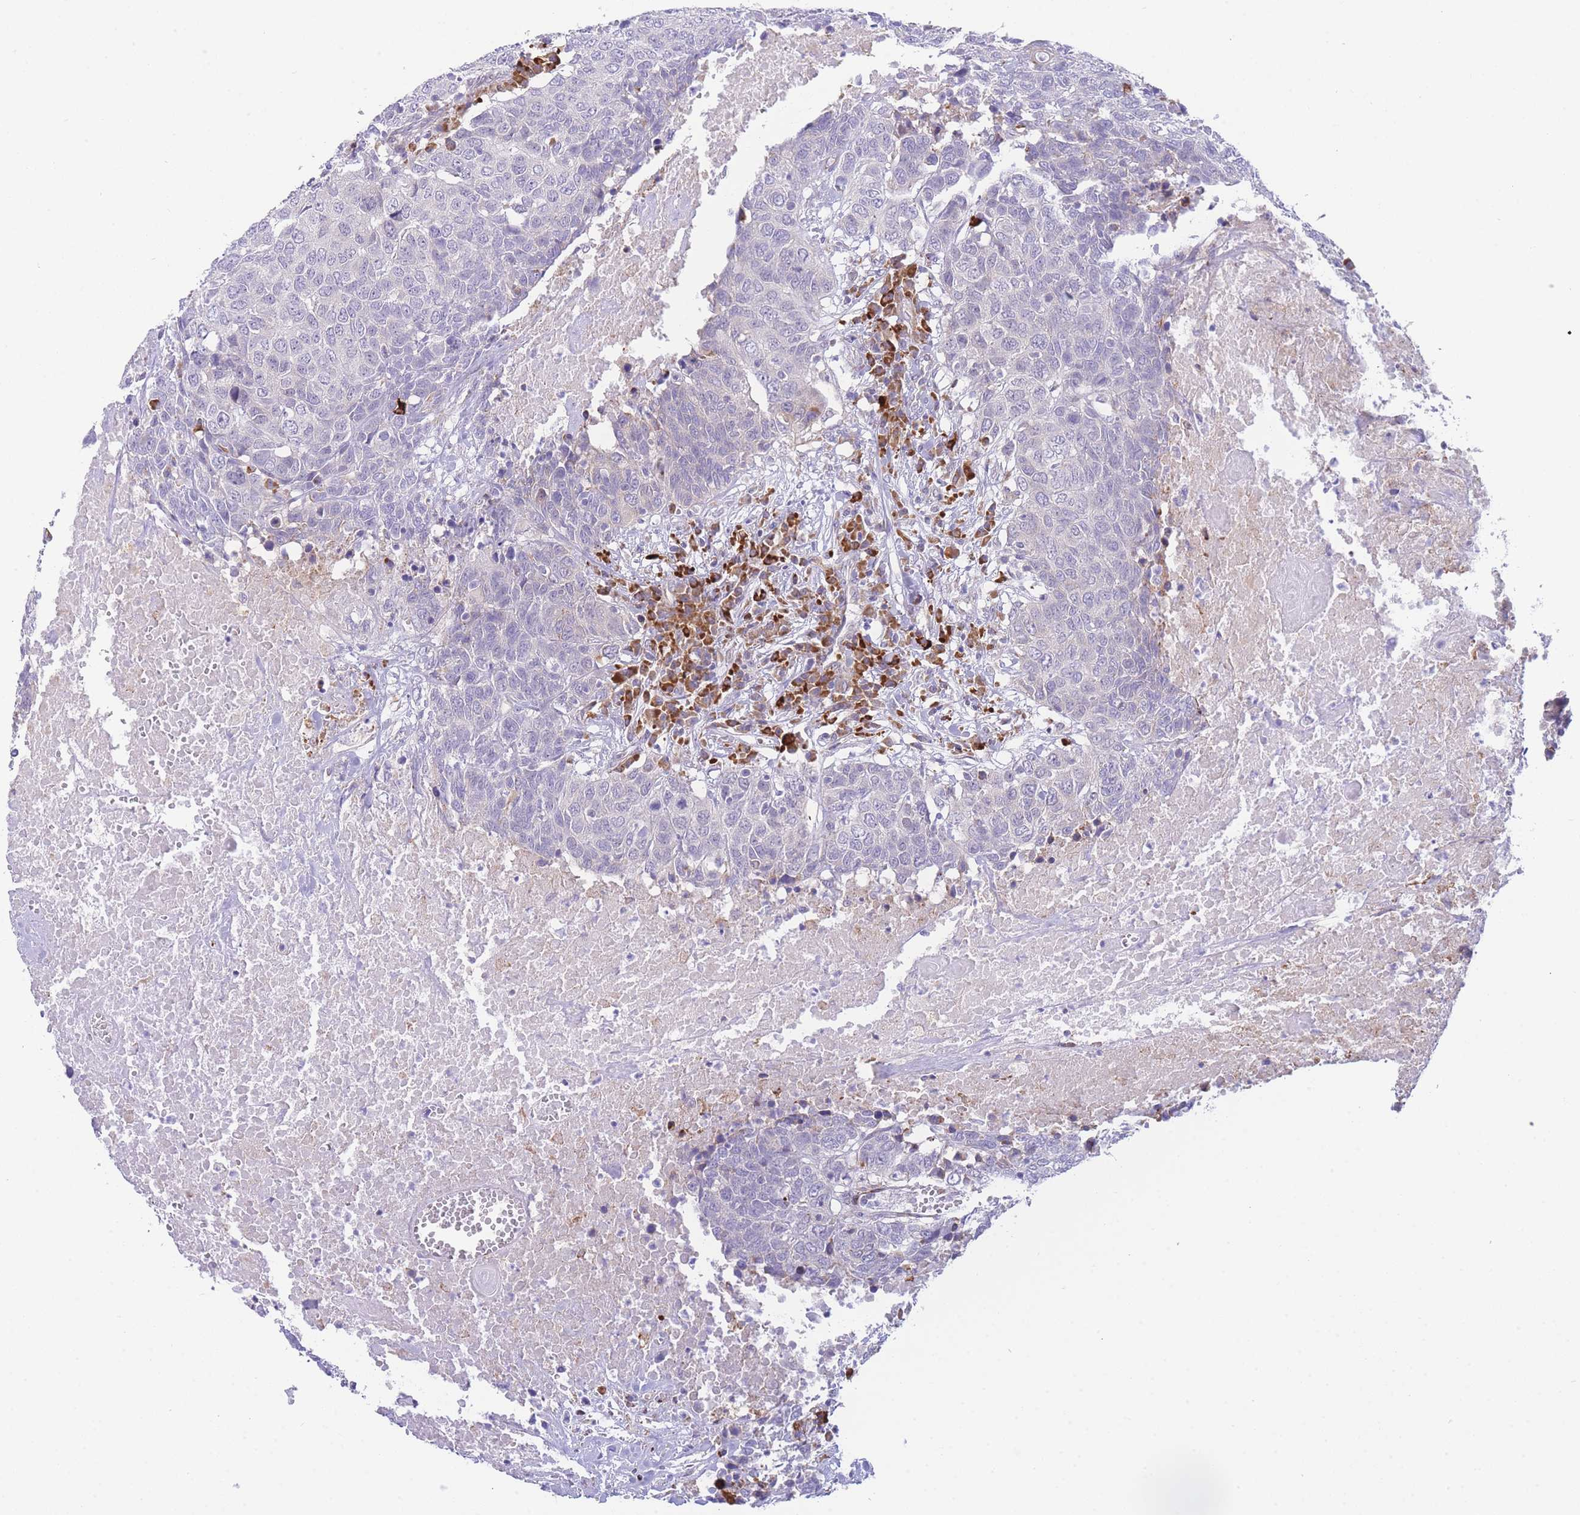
{"staining": {"intensity": "negative", "quantity": "none", "location": "none"}, "tissue": "head and neck cancer", "cell_type": "Tumor cells", "image_type": "cancer", "snomed": [{"axis": "morphology", "description": "Squamous cell carcinoma, NOS"}, {"axis": "topography", "description": "Head-Neck"}], "caption": "IHC image of head and neck cancer stained for a protein (brown), which exhibits no staining in tumor cells.", "gene": "ZNF510", "patient": {"sex": "male", "age": 66}}